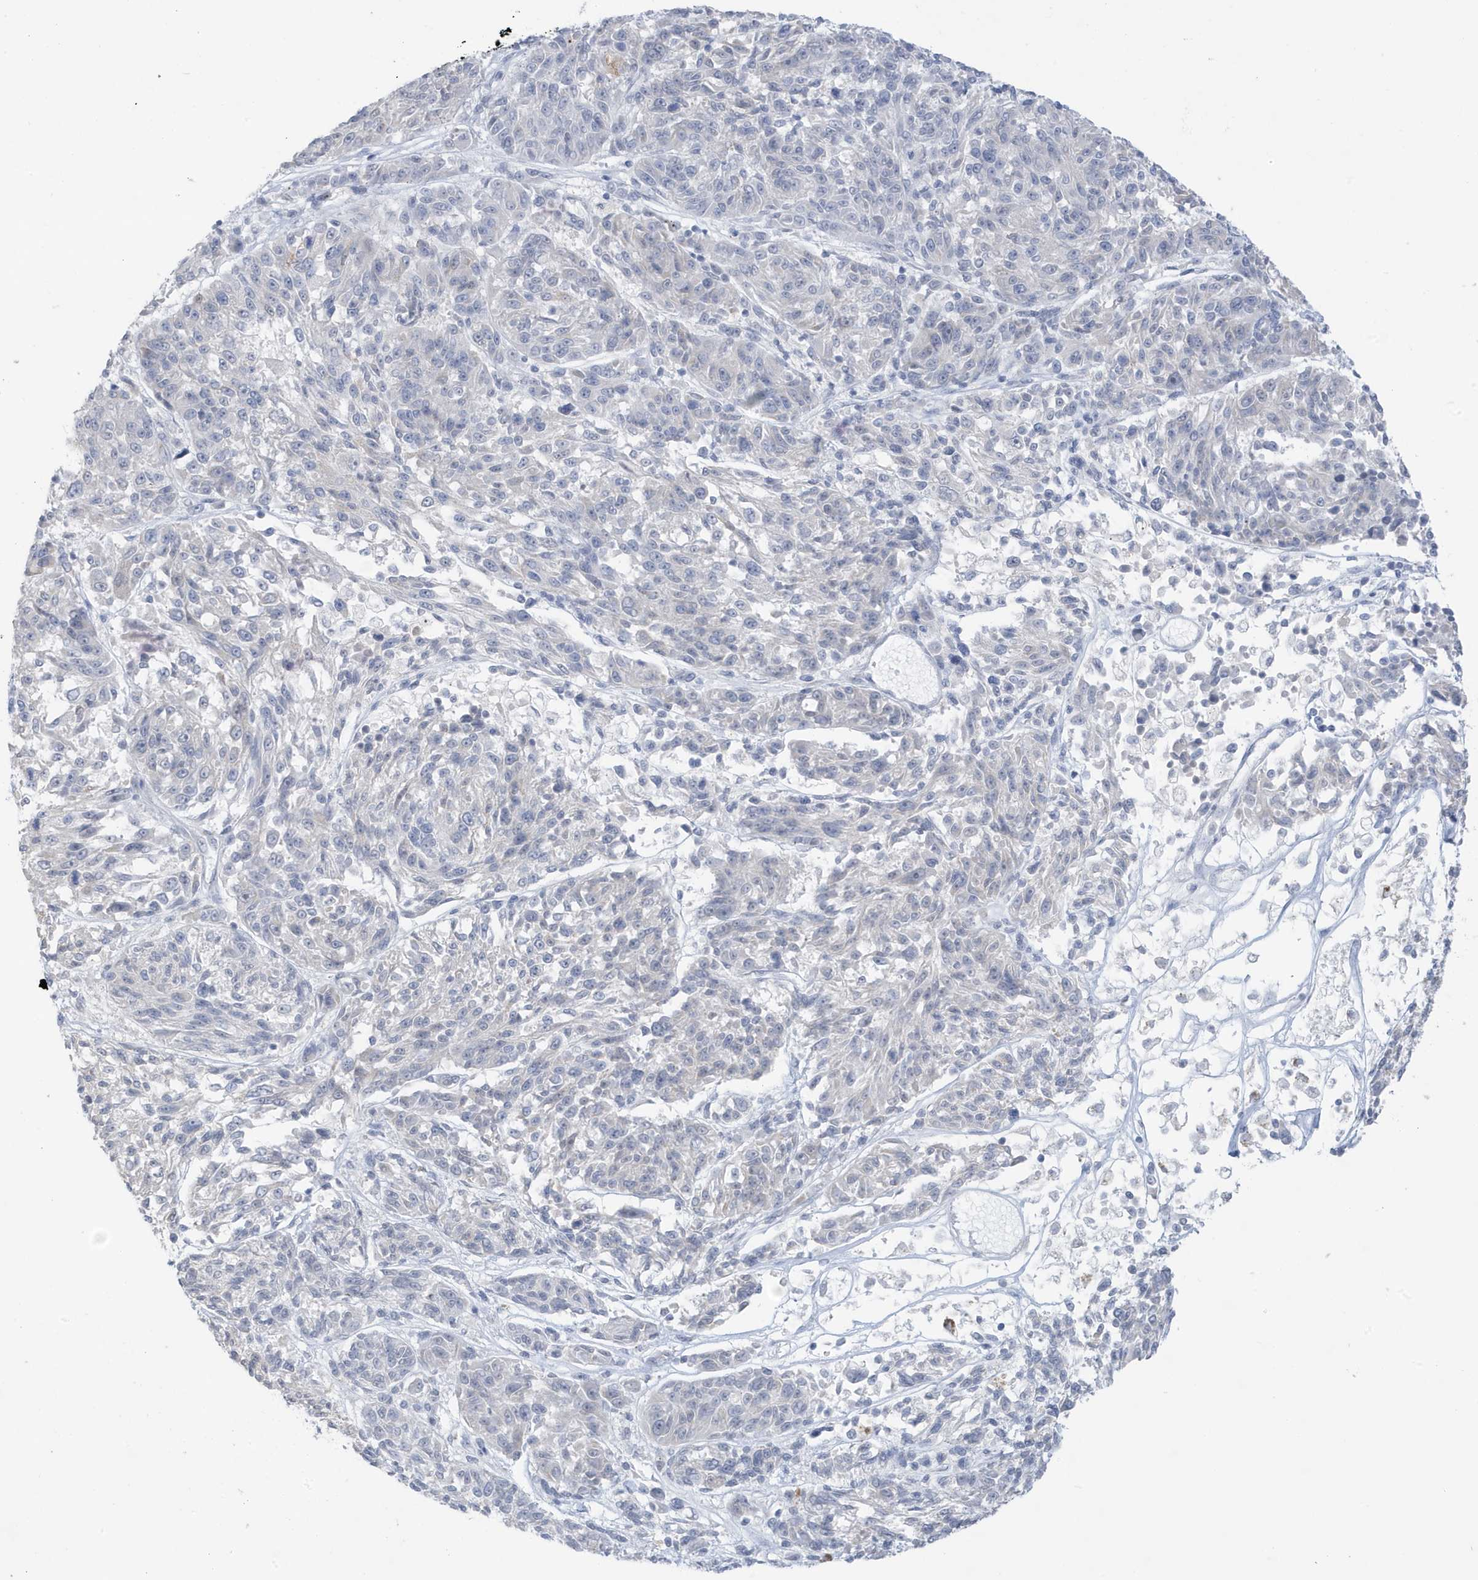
{"staining": {"intensity": "negative", "quantity": "none", "location": "none"}, "tissue": "melanoma", "cell_type": "Tumor cells", "image_type": "cancer", "snomed": [{"axis": "morphology", "description": "Malignant melanoma, NOS"}, {"axis": "topography", "description": "Skin"}], "caption": "This micrograph is of malignant melanoma stained with immunohistochemistry (IHC) to label a protein in brown with the nuclei are counter-stained blue. There is no expression in tumor cells.", "gene": "PERM1", "patient": {"sex": "male", "age": 53}}